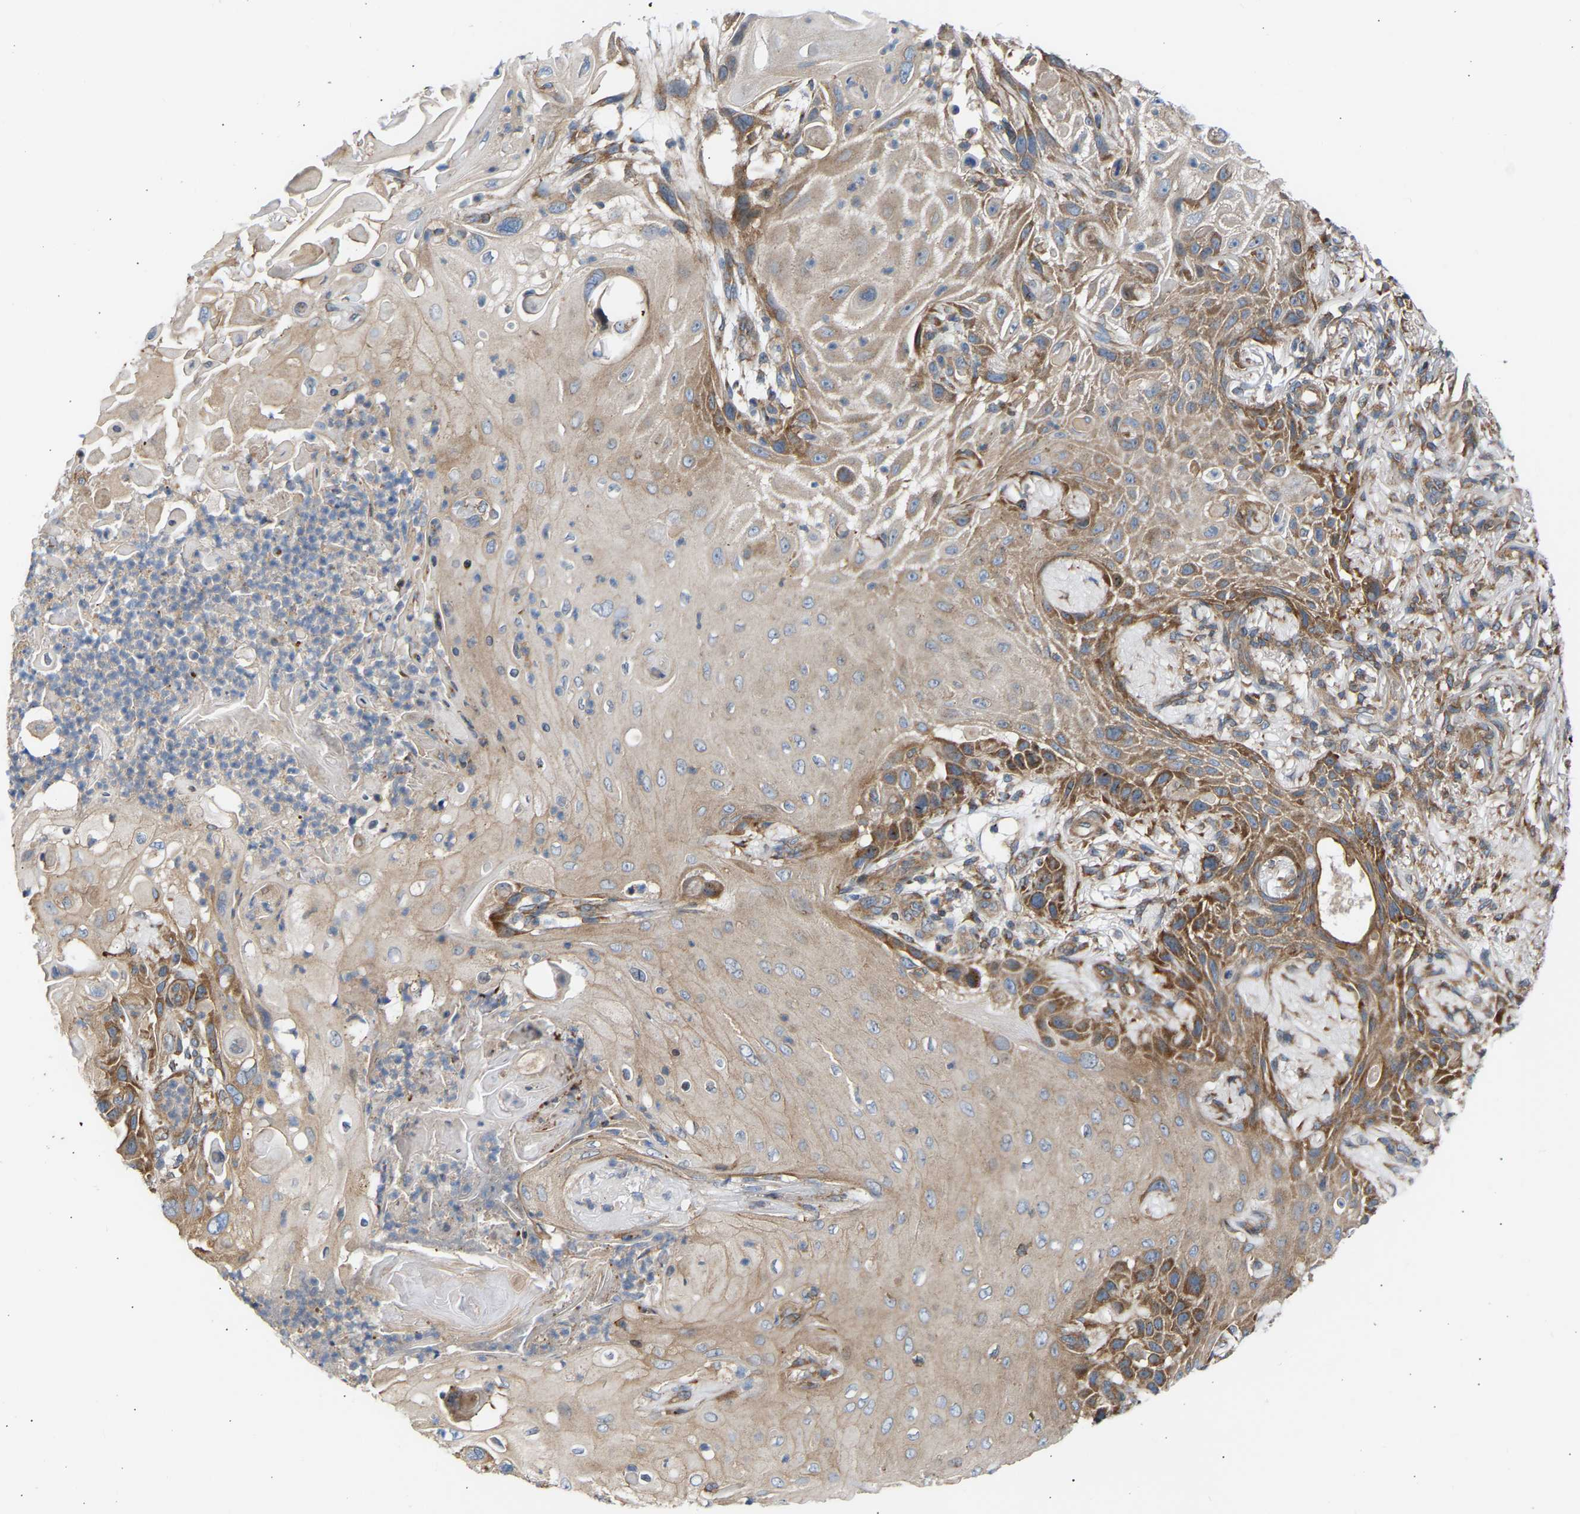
{"staining": {"intensity": "moderate", "quantity": ">75%", "location": "cytoplasmic/membranous"}, "tissue": "skin cancer", "cell_type": "Tumor cells", "image_type": "cancer", "snomed": [{"axis": "morphology", "description": "Squamous cell carcinoma, NOS"}, {"axis": "topography", "description": "Skin"}], "caption": "IHC image of squamous cell carcinoma (skin) stained for a protein (brown), which reveals medium levels of moderate cytoplasmic/membranous positivity in approximately >75% of tumor cells.", "gene": "GCN1", "patient": {"sex": "female", "age": 77}}